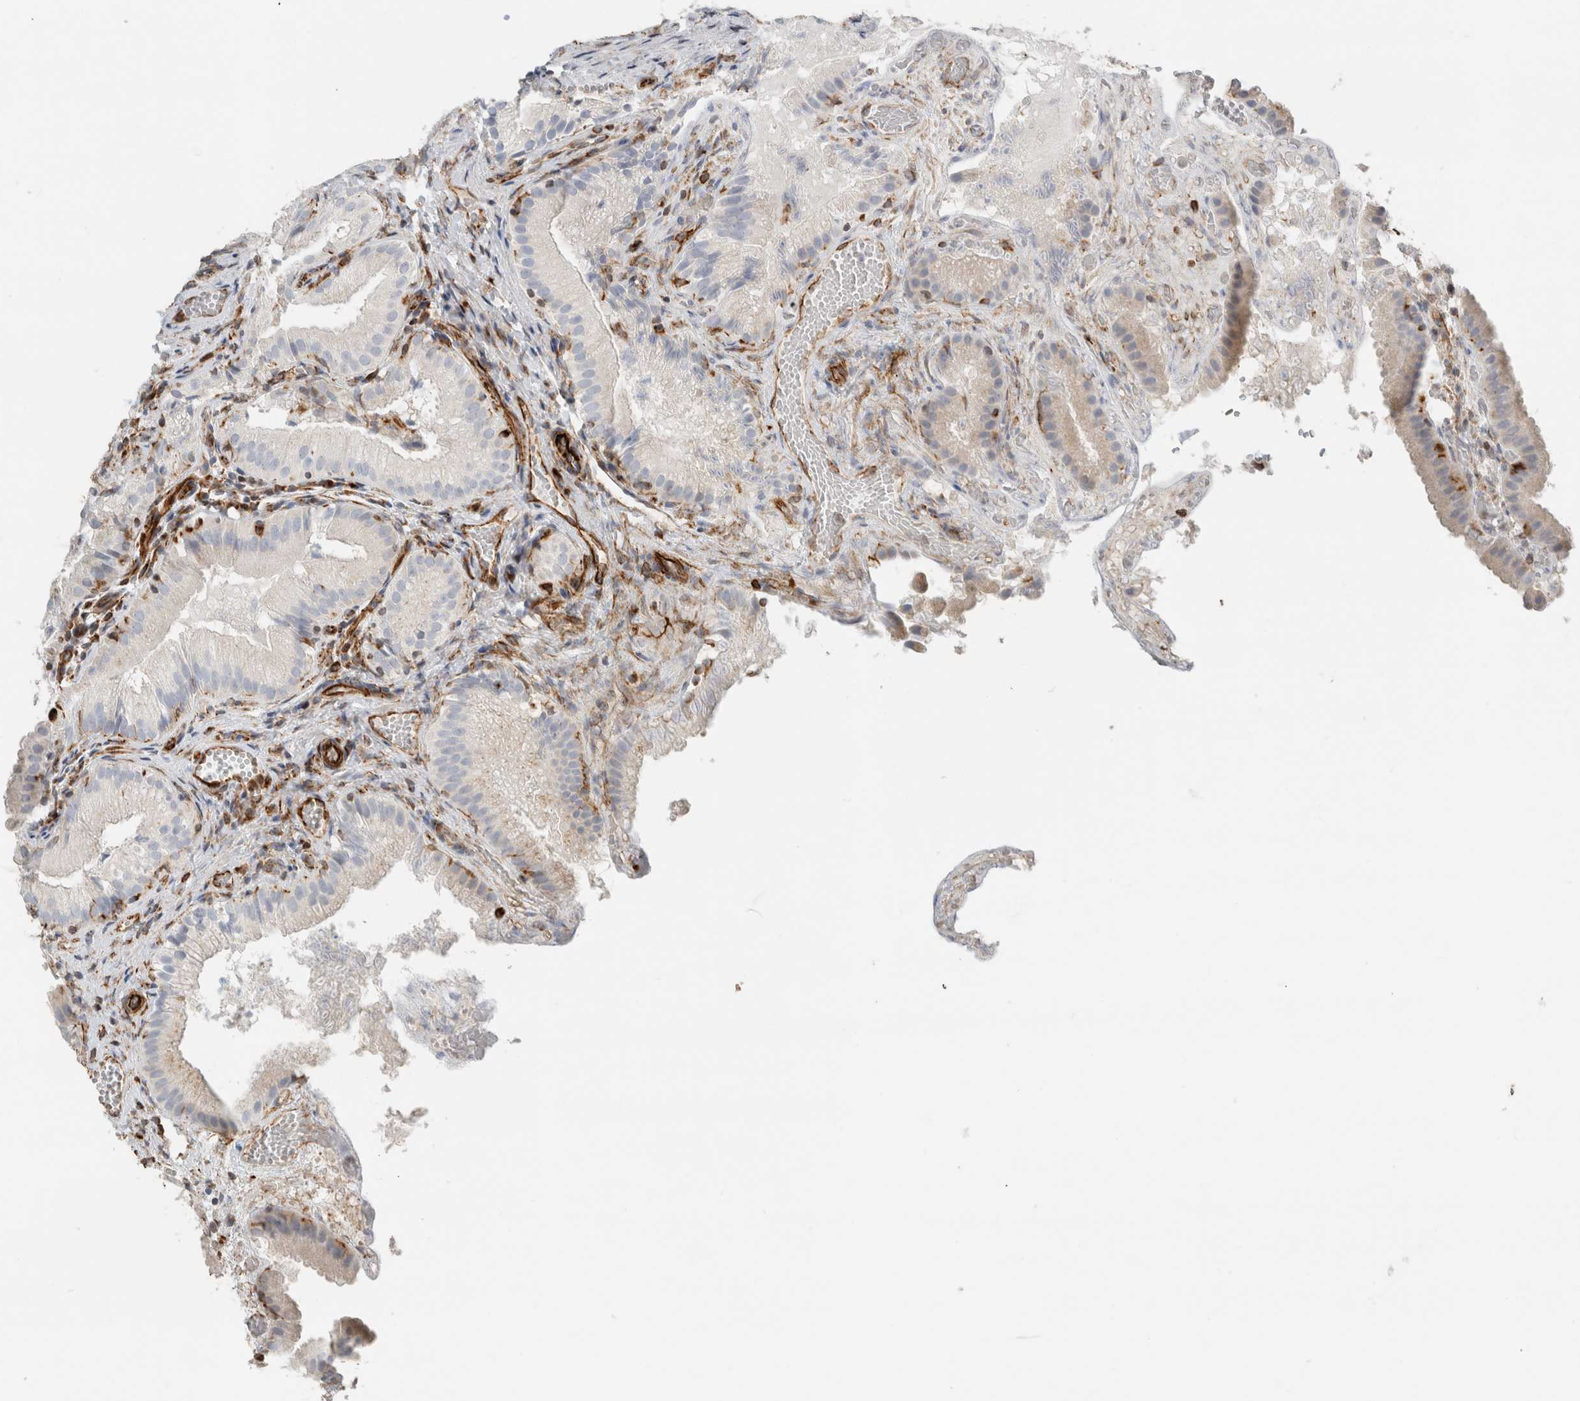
{"staining": {"intensity": "negative", "quantity": "none", "location": "none"}, "tissue": "gallbladder", "cell_type": "Glandular cells", "image_type": "normal", "snomed": [{"axis": "morphology", "description": "Normal tissue, NOS"}, {"axis": "topography", "description": "Gallbladder"}], "caption": "Human gallbladder stained for a protein using immunohistochemistry exhibits no staining in glandular cells.", "gene": "LY86", "patient": {"sex": "female", "age": 30}}